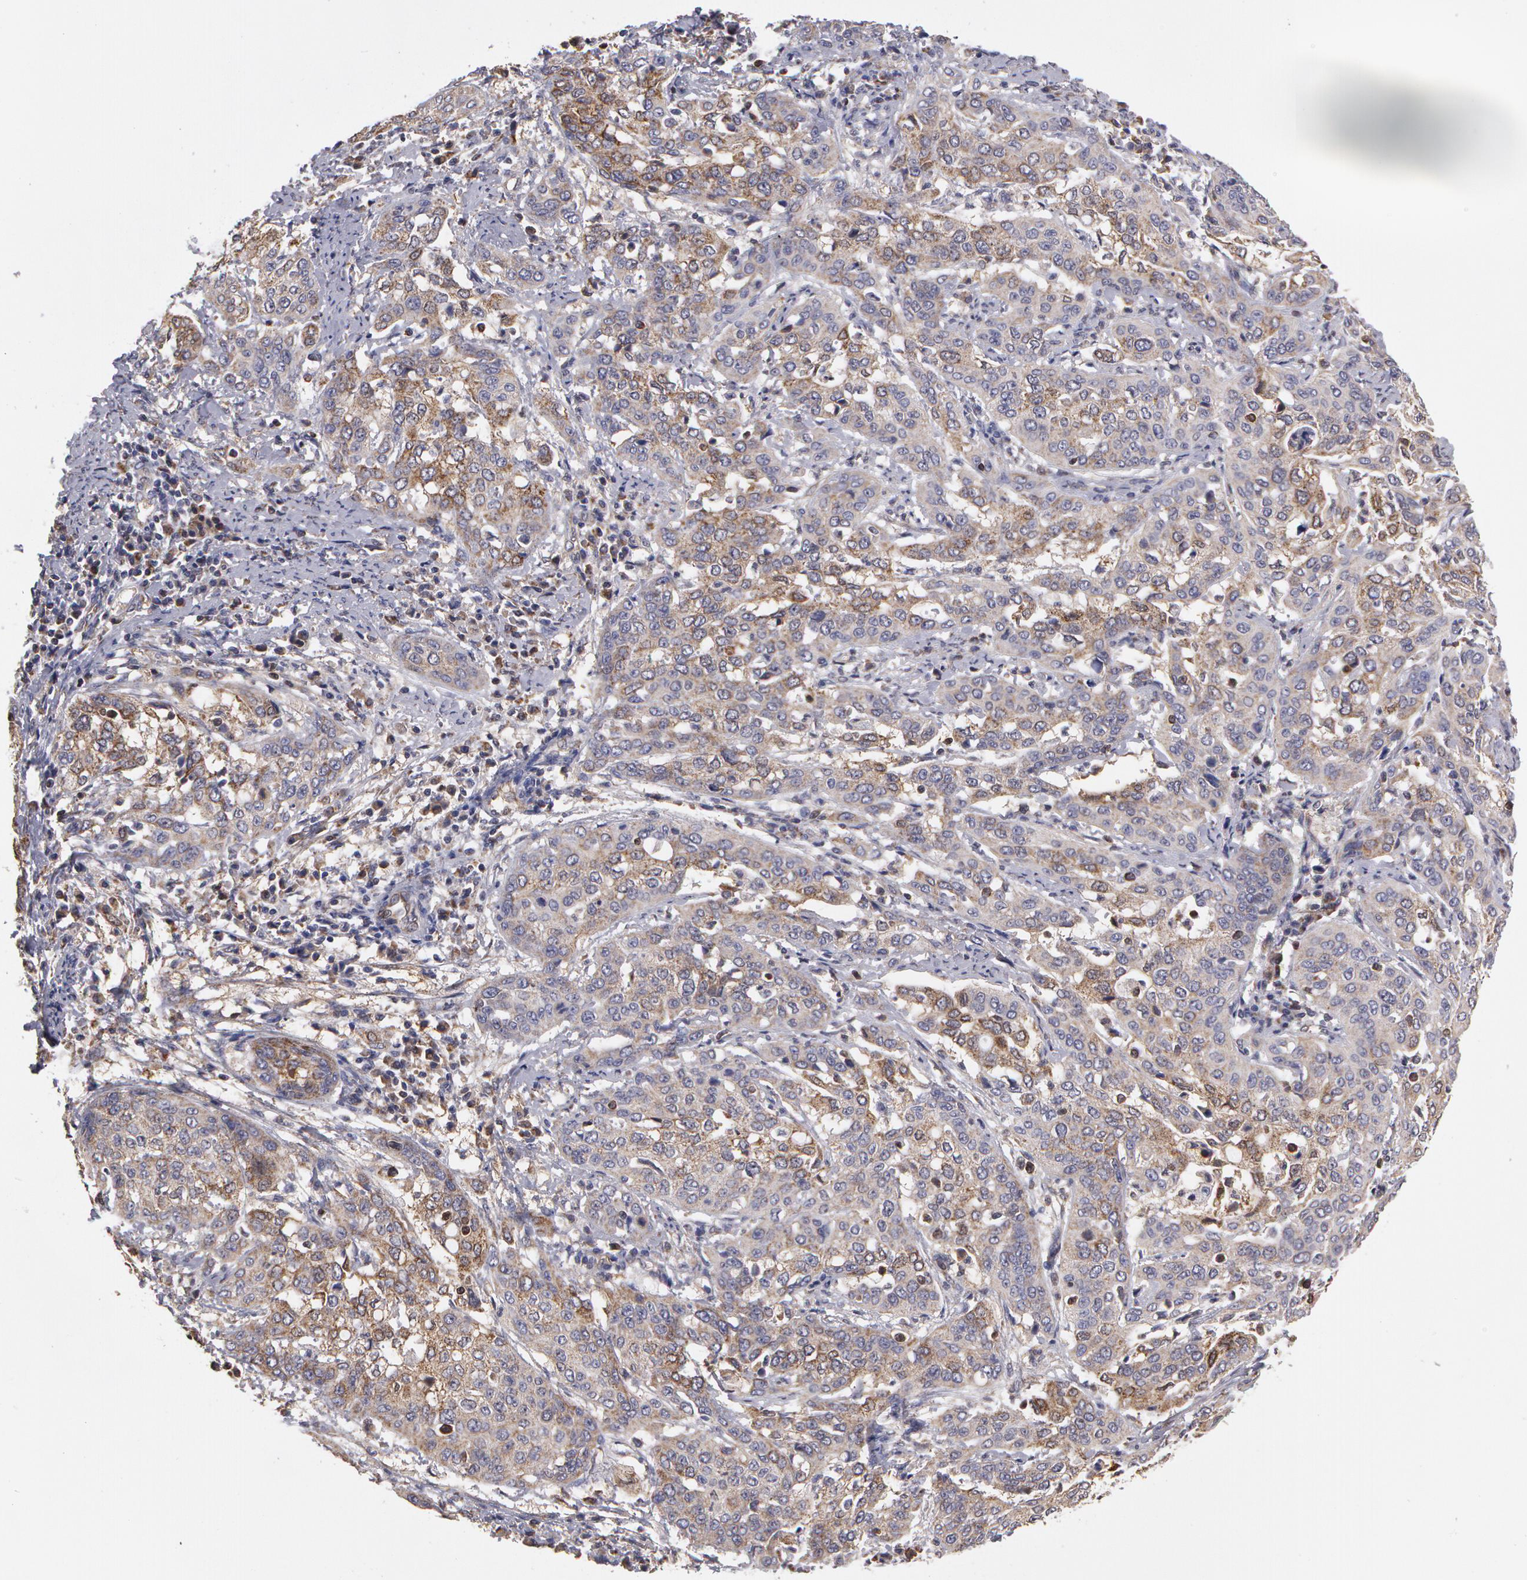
{"staining": {"intensity": "weak", "quantity": "<25%", "location": "cytoplasmic/membranous"}, "tissue": "cervical cancer", "cell_type": "Tumor cells", "image_type": "cancer", "snomed": [{"axis": "morphology", "description": "Squamous cell carcinoma, NOS"}, {"axis": "topography", "description": "Cervix"}], "caption": "The photomicrograph shows no significant staining in tumor cells of cervical cancer (squamous cell carcinoma).", "gene": "MPST", "patient": {"sex": "female", "age": 41}}